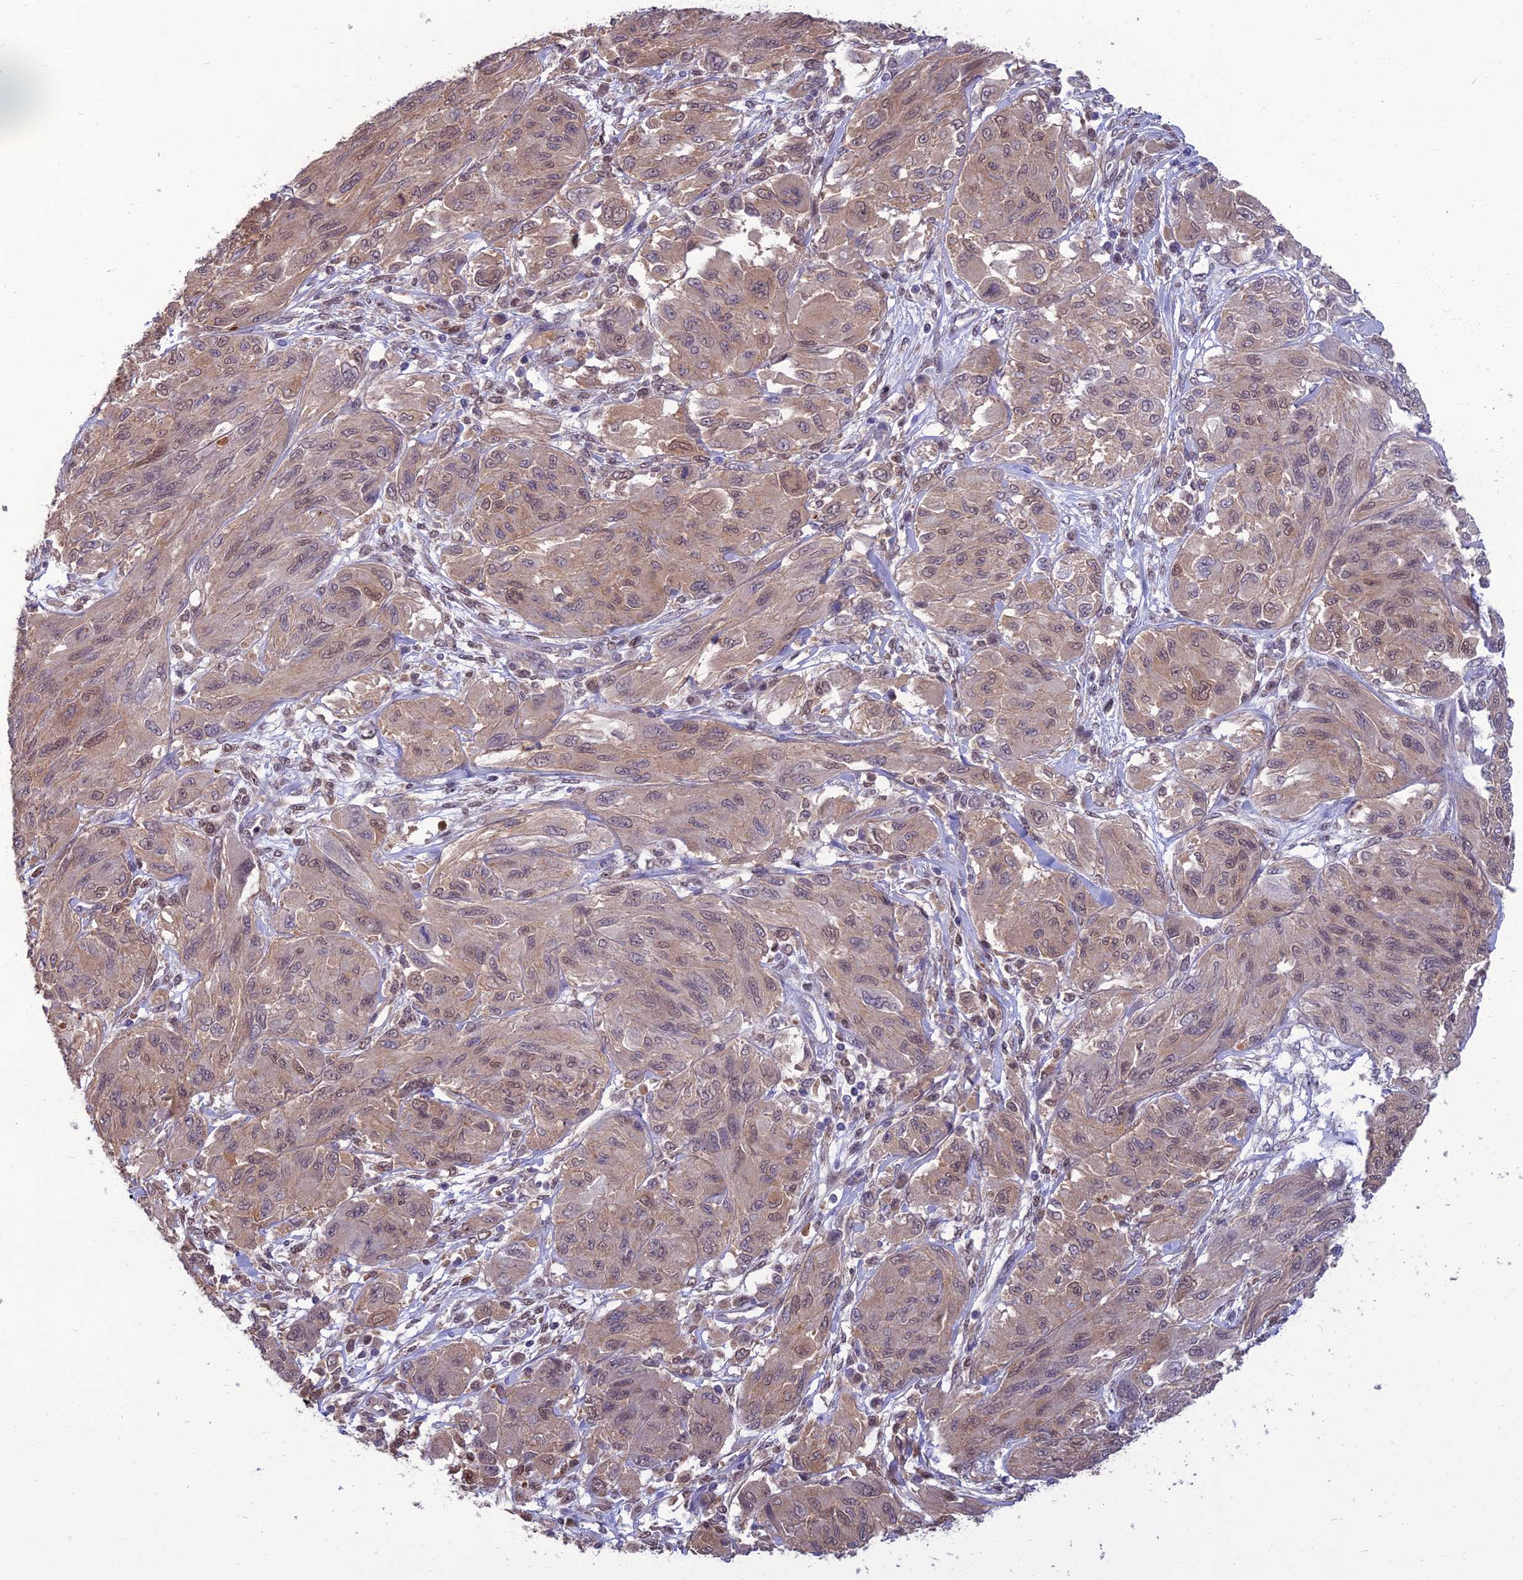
{"staining": {"intensity": "moderate", "quantity": "25%-75%", "location": "cytoplasmic/membranous,nuclear"}, "tissue": "melanoma", "cell_type": "Tumor cells", "image_type": "cancer", "snomed": [{"axis": "morphology", "description": "Malignant melanoma, NOS"}, {"axis": "topography", "description": "Skin"}], "caption": "Tumor cells reveal moderate cytoplasmic/membranous and nuclear expression in about 25%-75% of cells in malignant melanoma.", "gene": "NR4A3", "patient": {"sex": "female", "age": 91}}